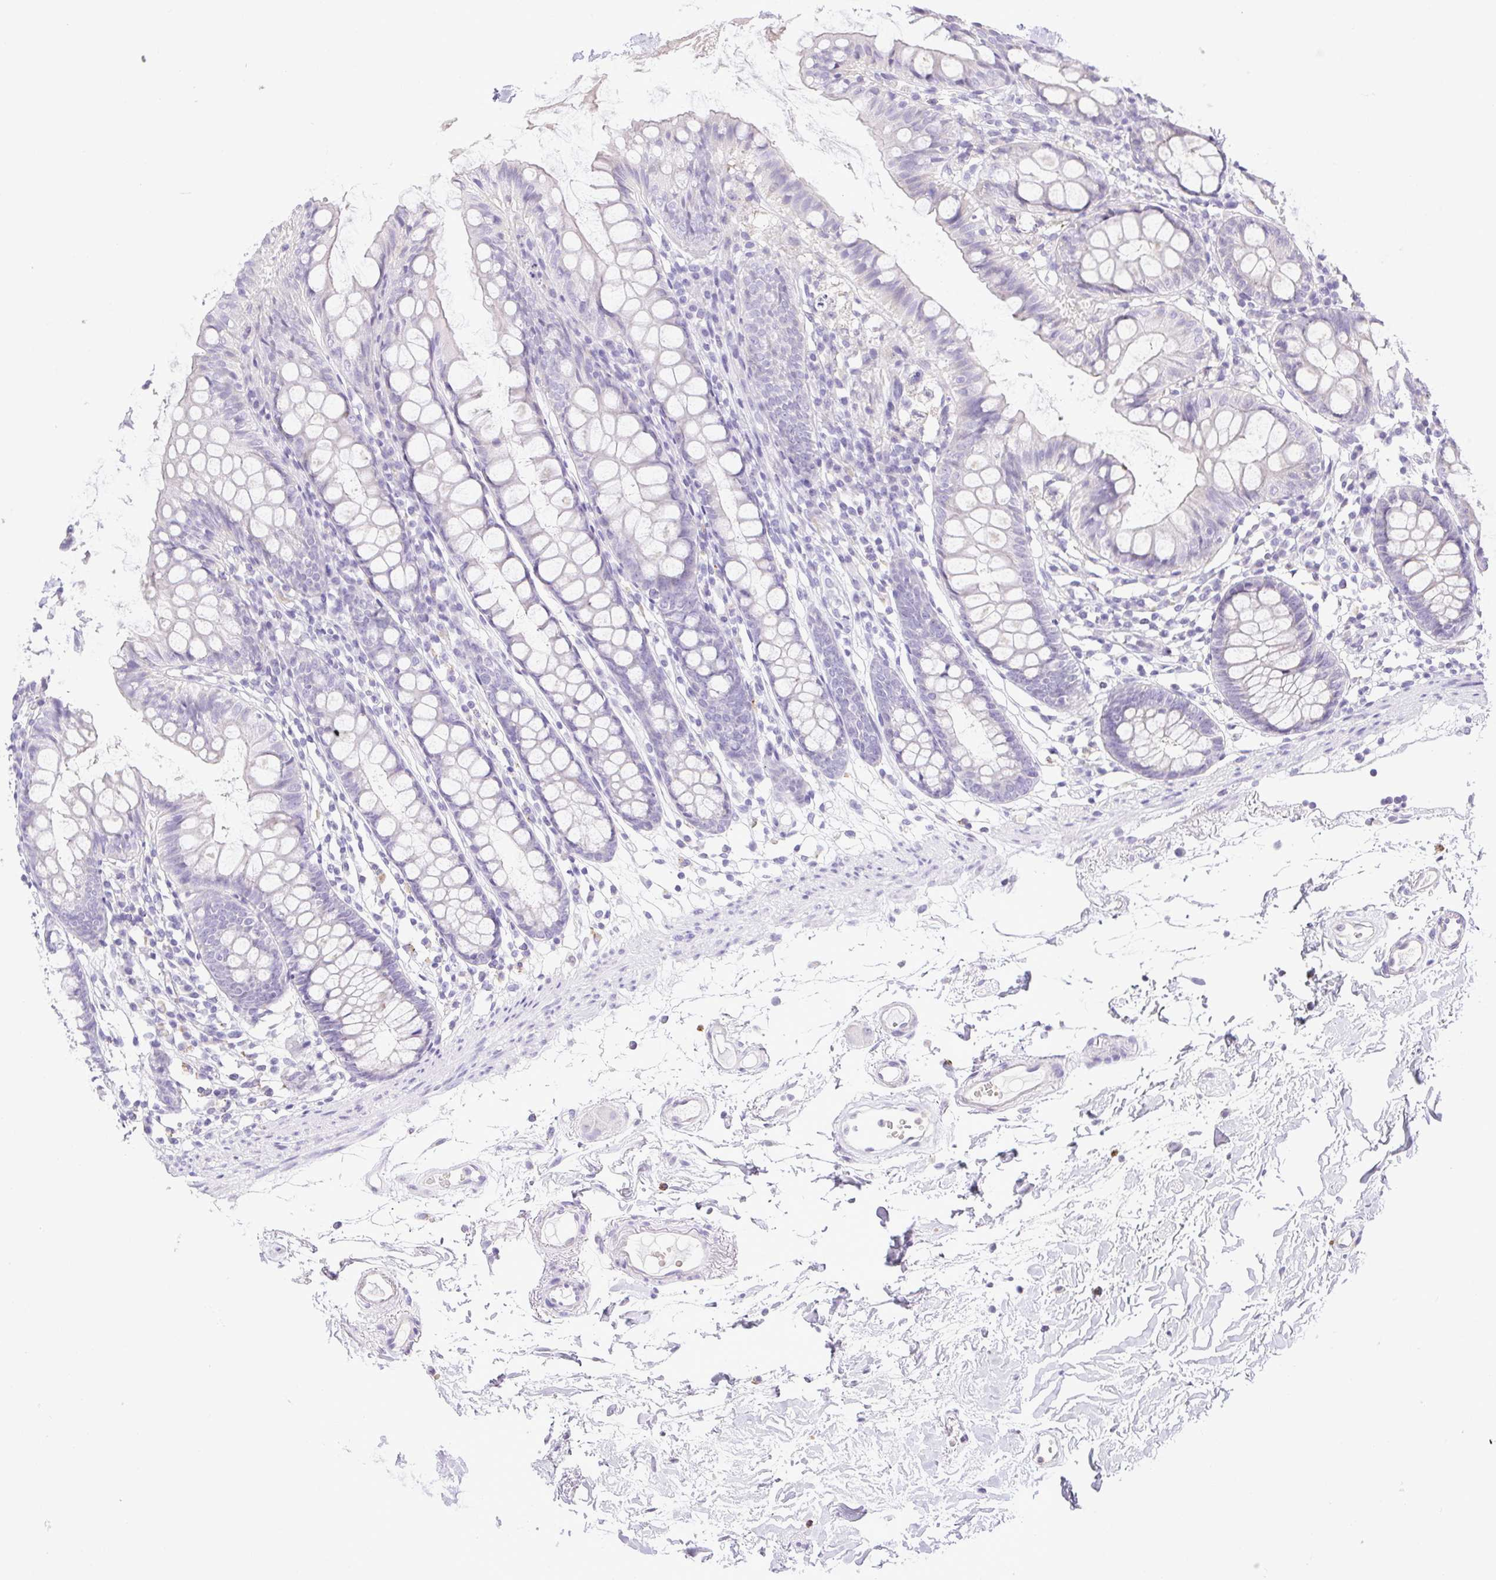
{"staining": {"intensity": "negative", "quantity": "none", "location": "none"}, "tissue": "colon", "cell_type": "Endothelial cells", "image_type": "normal", "snomed": [{"axis": "morphology", "description": "Normal tissue, NOS"}, {"axis": "topography", "description": "Colon"}], "caption": "High power microscopy histopathology image of an IHC micrograph of benign colon, revealing no significant positivity in endothelial cells. (DAB immunohistochemistry (IHC) visualized using brightfield microscopy, high magnification).", "gene": "FAM177B", "patient": {"sex": "female", "age": 84}}